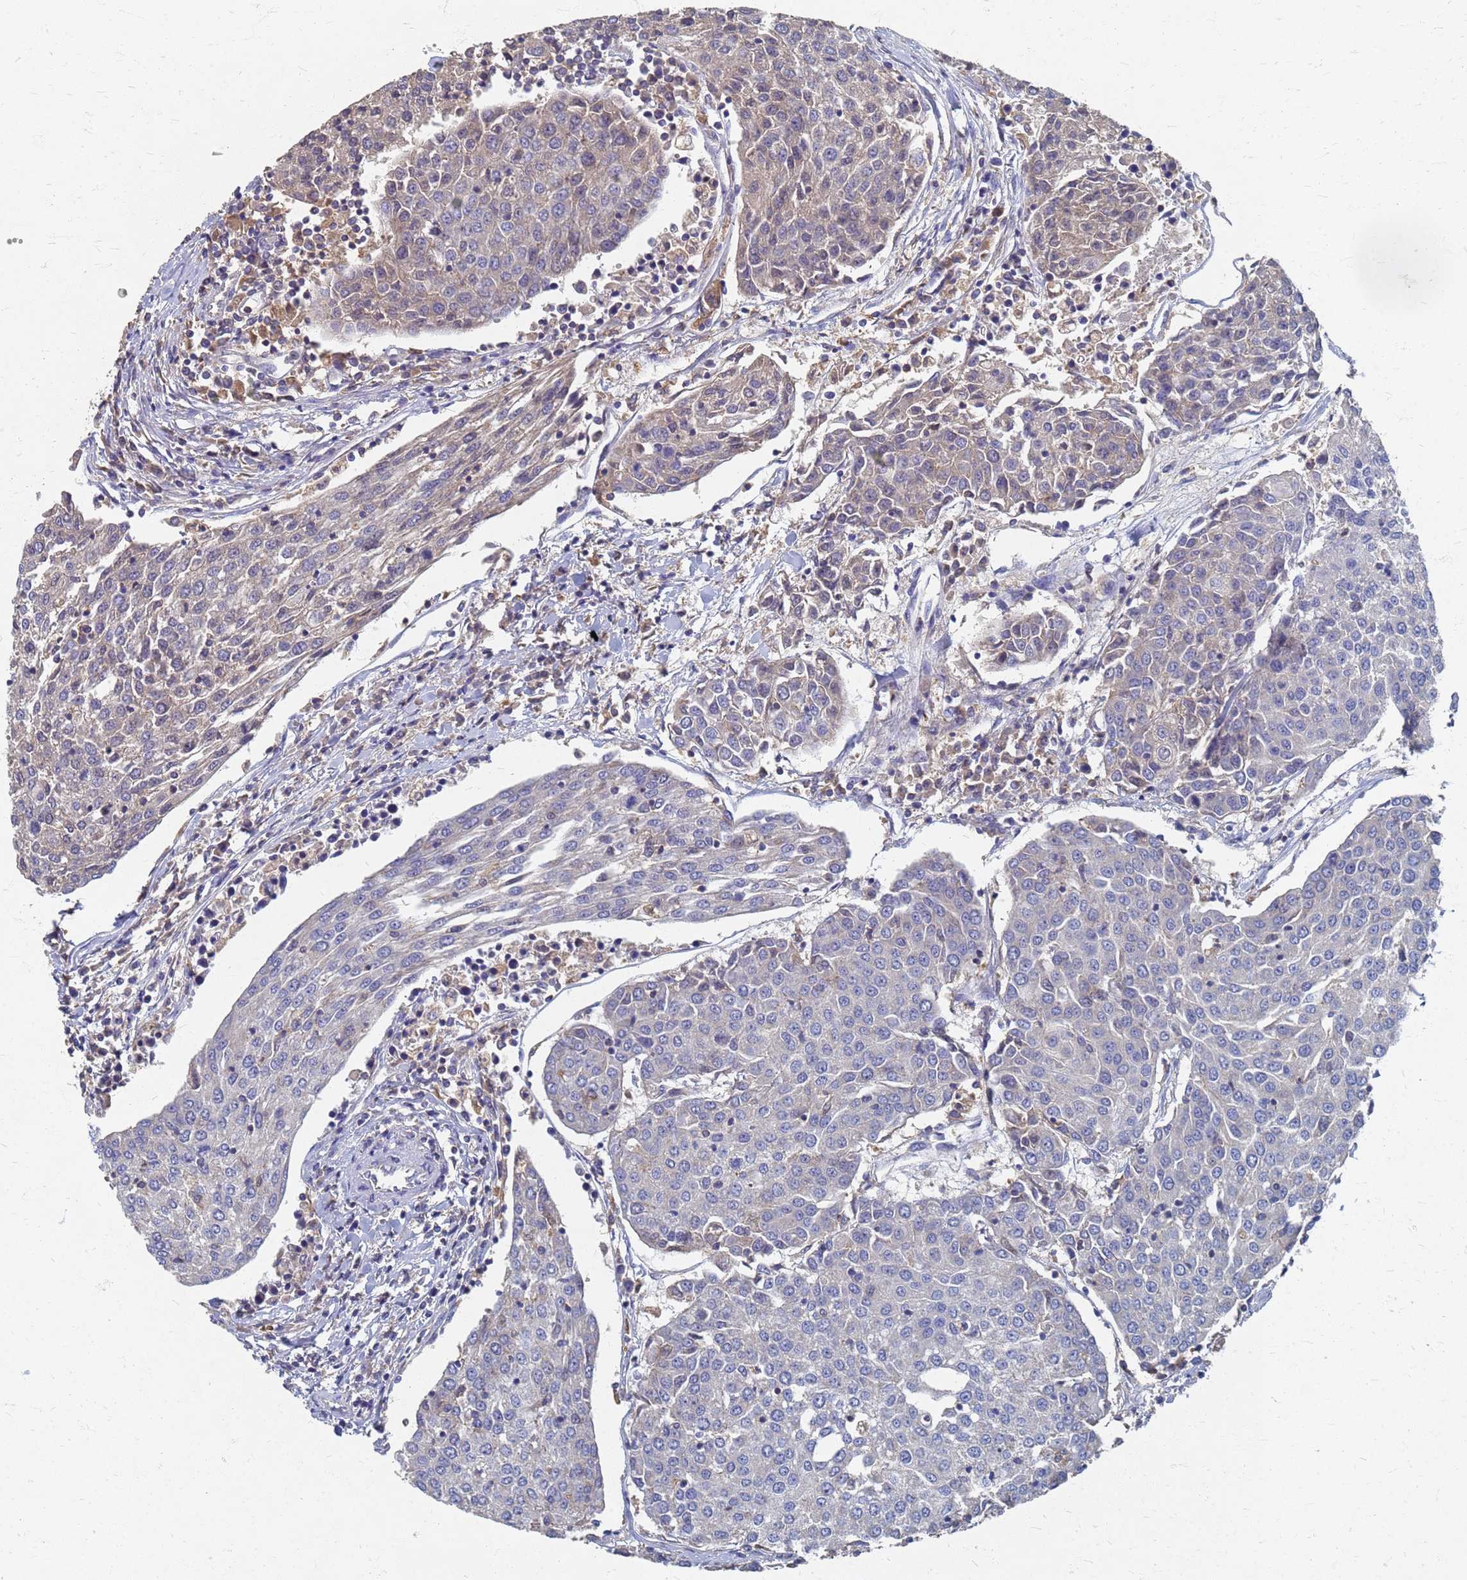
{"staining": {"intensity": "weak", "quantity": "<25%", "location": "cytoplasmic/membranous"}, "tissue": "urothelial cancer", "cell_type": "Tumor cells", "image_type": "cancer", "snomed": [{"axis": "morphology", "description": "Urothelial carcinoma, High grade"}, {"axis": "topography", "description": "Urinary bladder"}], "caption": "DAB immunohistochemical staining of human urothelial carcinoma (high-grade) demonstrates no significant staining in tumor cells.", "gene": "KRCC1", "patient": {"sex": "female", "age": 85}}